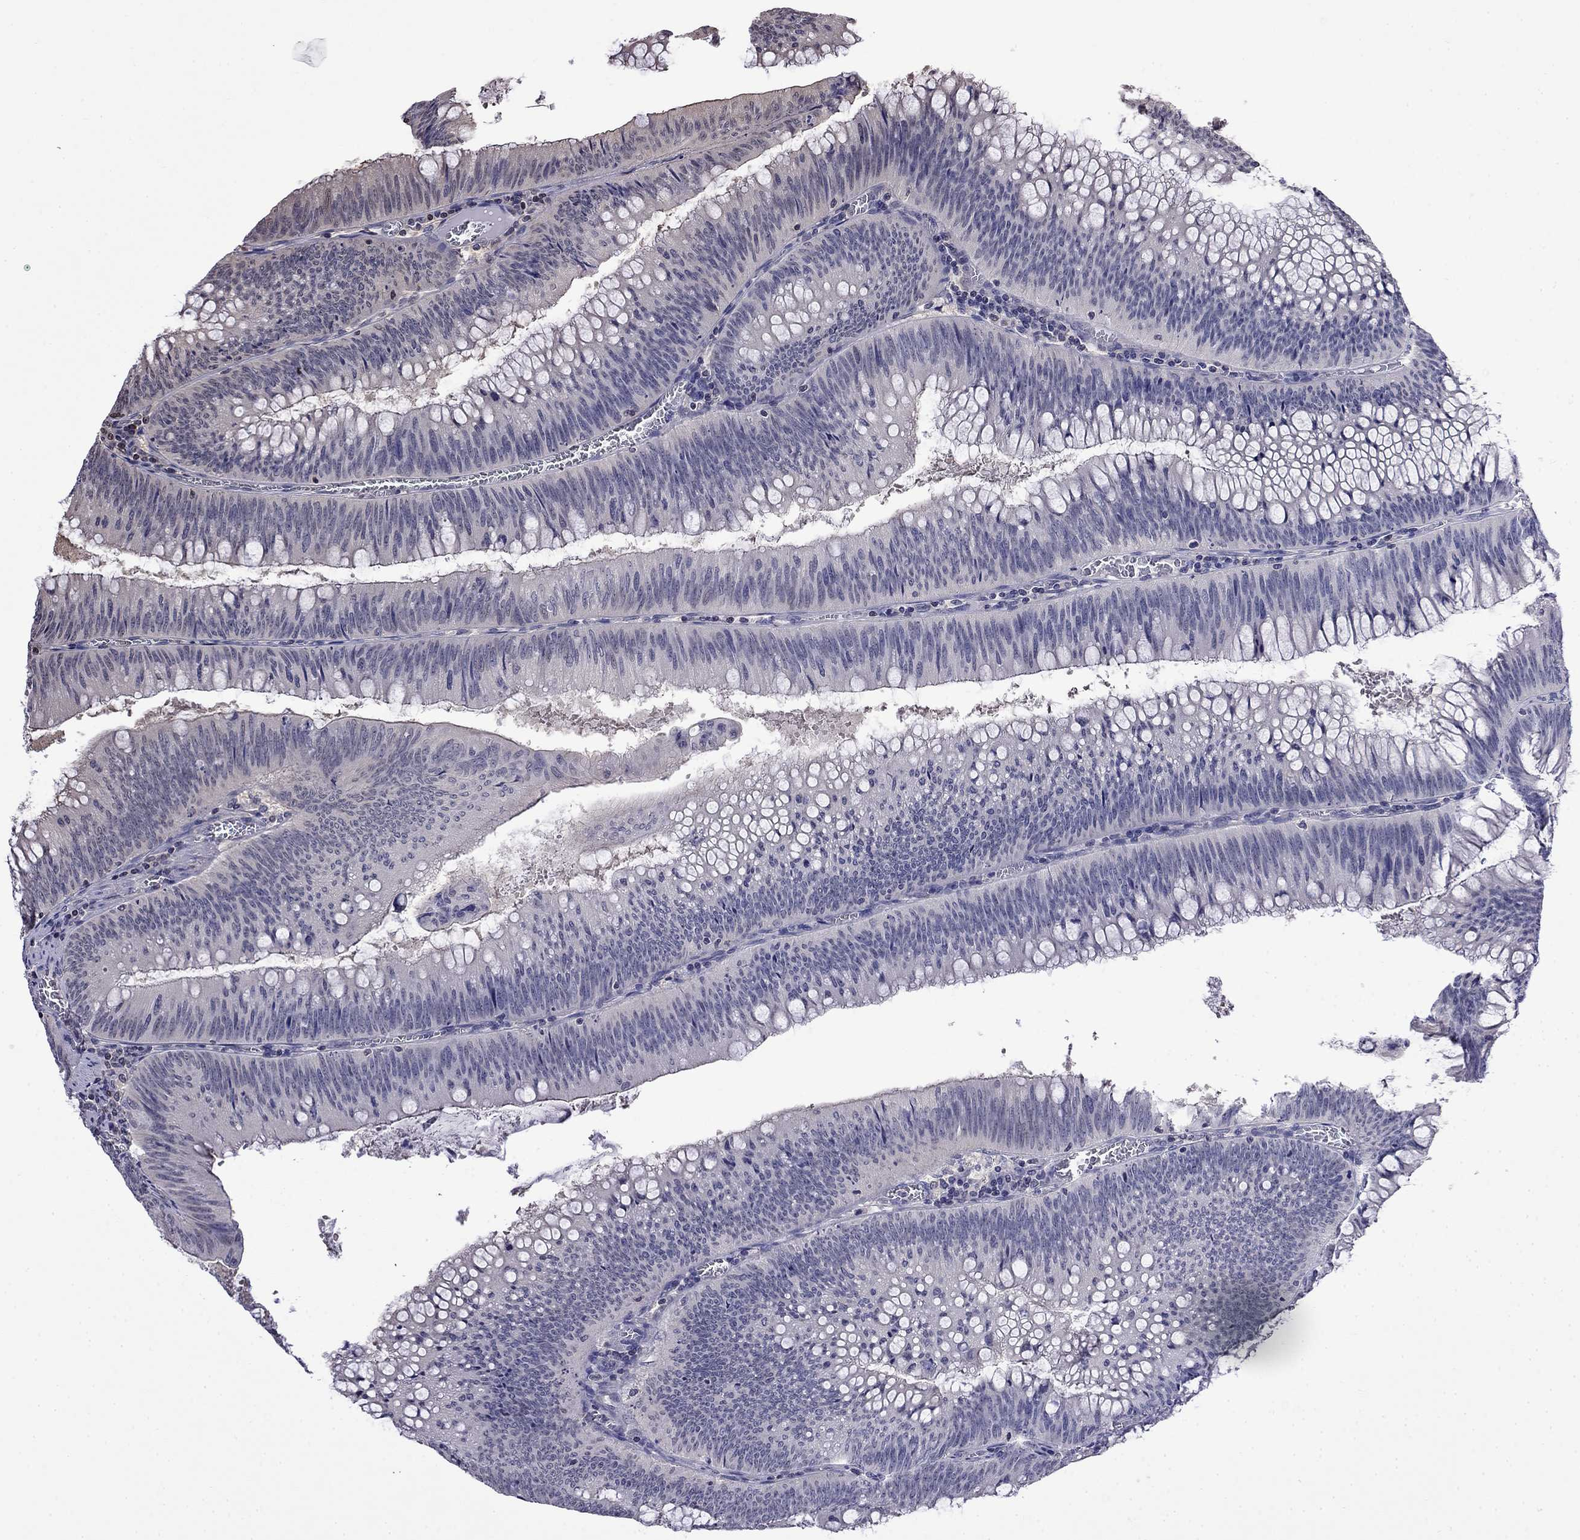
{"staining": {"intensity": "negative", "quantity": "none", "location": "none"}, "tissue": "colorectal cancer", "cell_type": "Tumor cells", "image_type": "cancer", "snomed": [{"axis": "morphology", "description": "Adenocarcinoma, NOS"}, {"axis": "topography", "description": "Rectum"}], "caption": "Human adenocarcinoma (colorectal) stained for a protein using immunohistochemistry (IHC) reveals no positivity in tumor cells.", "gene": "GUCA1B", "patient": {"sex": "female", "age": 72}}